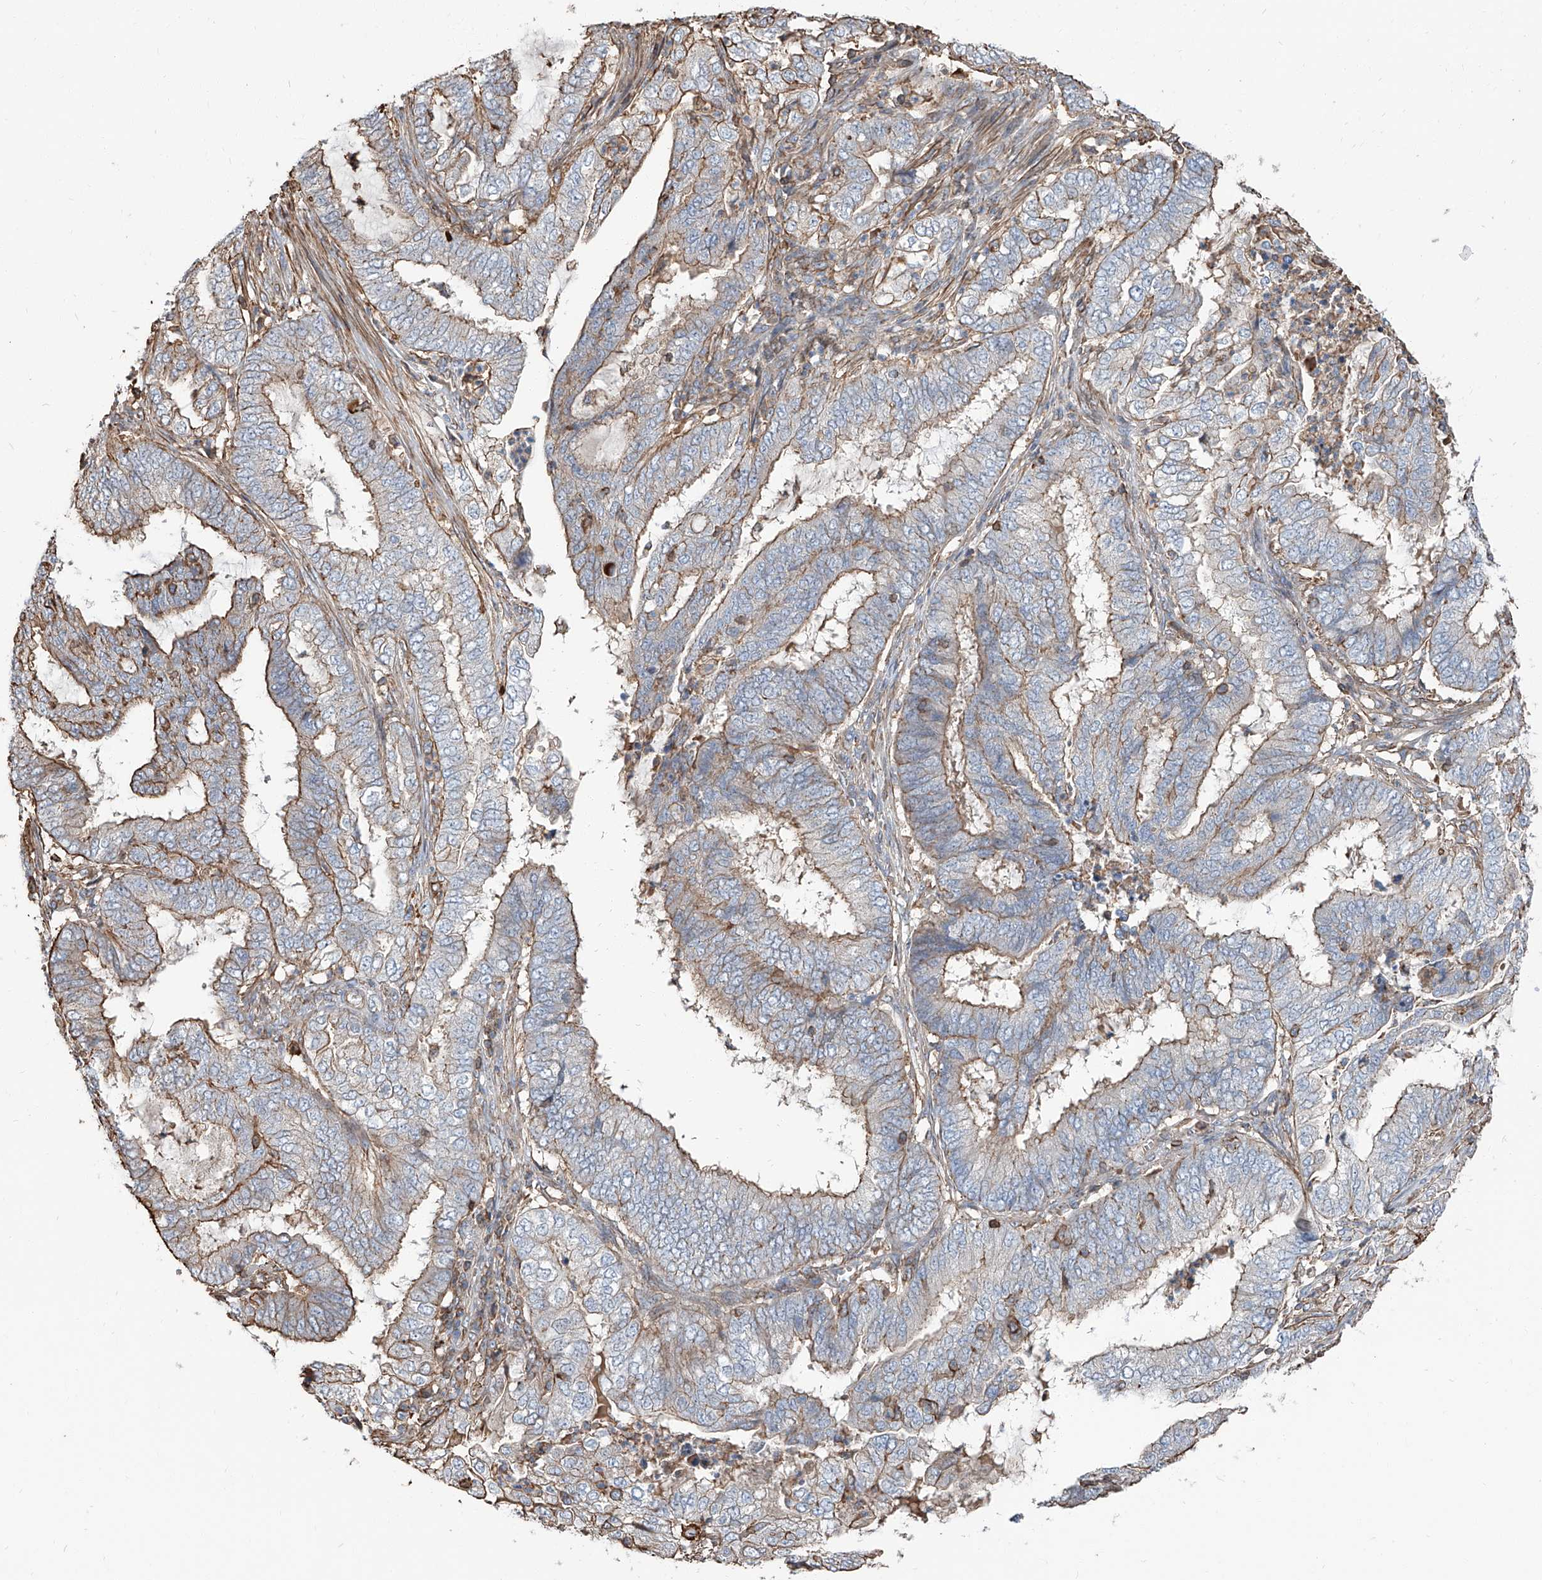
{"staining": {"intensity": "moderate", "quantity": "<25%", "location": "cytoplasmic/membranous"}, "tissue": "endometrial cancer", "cell_type": "Tumor cells", "image_type": "cancer", "snomed": [{"axis": "morphology", "description": "Adenocarcinoma, NOS"}, {"axis": "topography", "description": "Endometrium"}], "caption": "Endometrial cancer stained for a protein (brown) displays moderate cytoplasmic/membranous positive expression in about <25% of tumor cells.", "gene": "PIEZO2", "patient": {"sex": "female", "age": 51}}